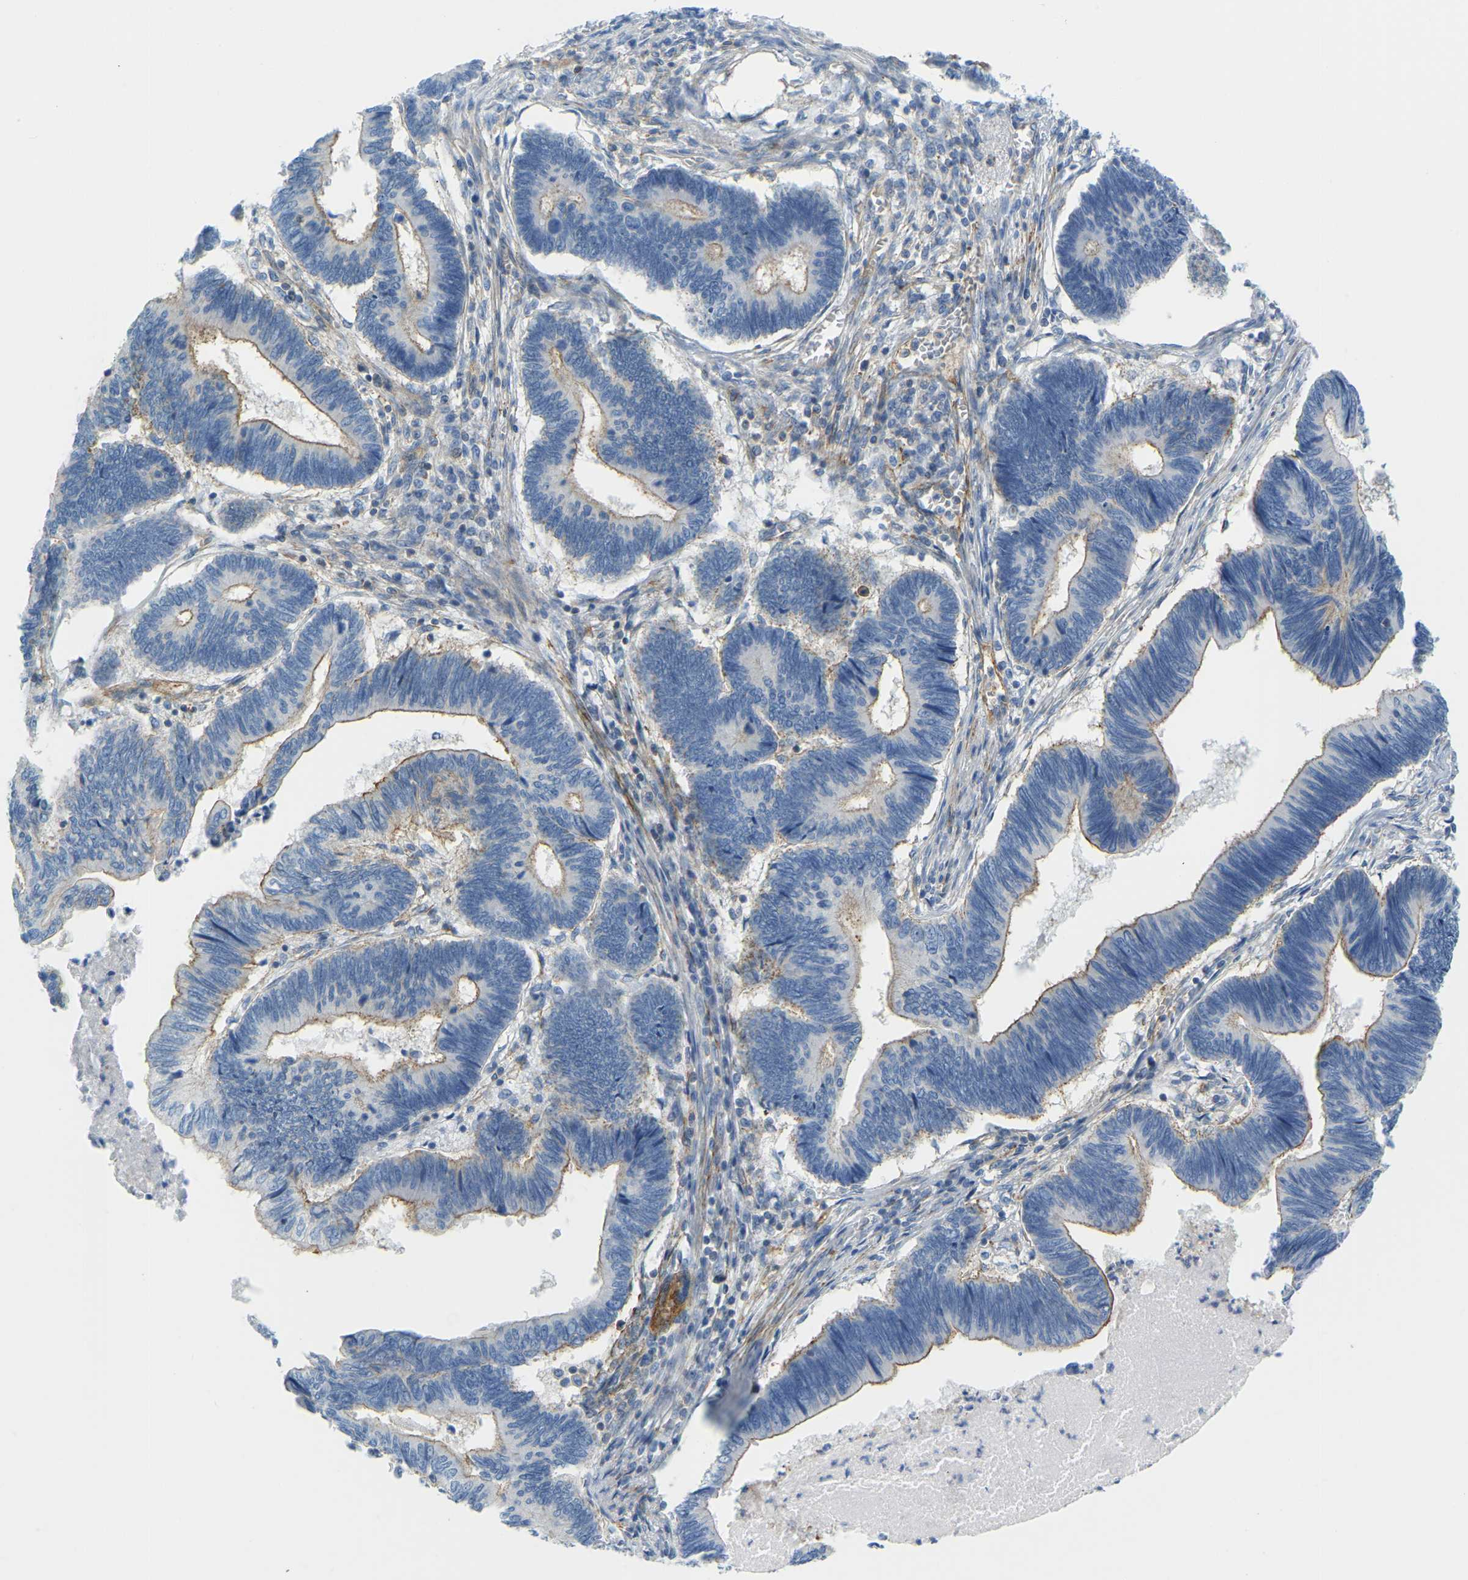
{"staining": {"intensity": "moderate", "quantity": ">75%", "location": "cytoplasmic/membranous"}, "tissue": "pancreatic cancer", "cell_type": "Tumor cells", "image_type": "cancer", "snomed": [{"axis": "morphology", "description": "Adenocarcinoma, NOS"}, {"axis": "topography", "description": "Pancreas"}], "caption": "This image displays pancreatic cancer (adenocarcinoma) stained with IHC to label a protein in brown. The cytoplasmic/membranous of tumor cells show moderate positivity for the protein. Nuclei are counter-stained blue.", "gene": "MYL3", "patient": {"sex": "female", "age": 70}}